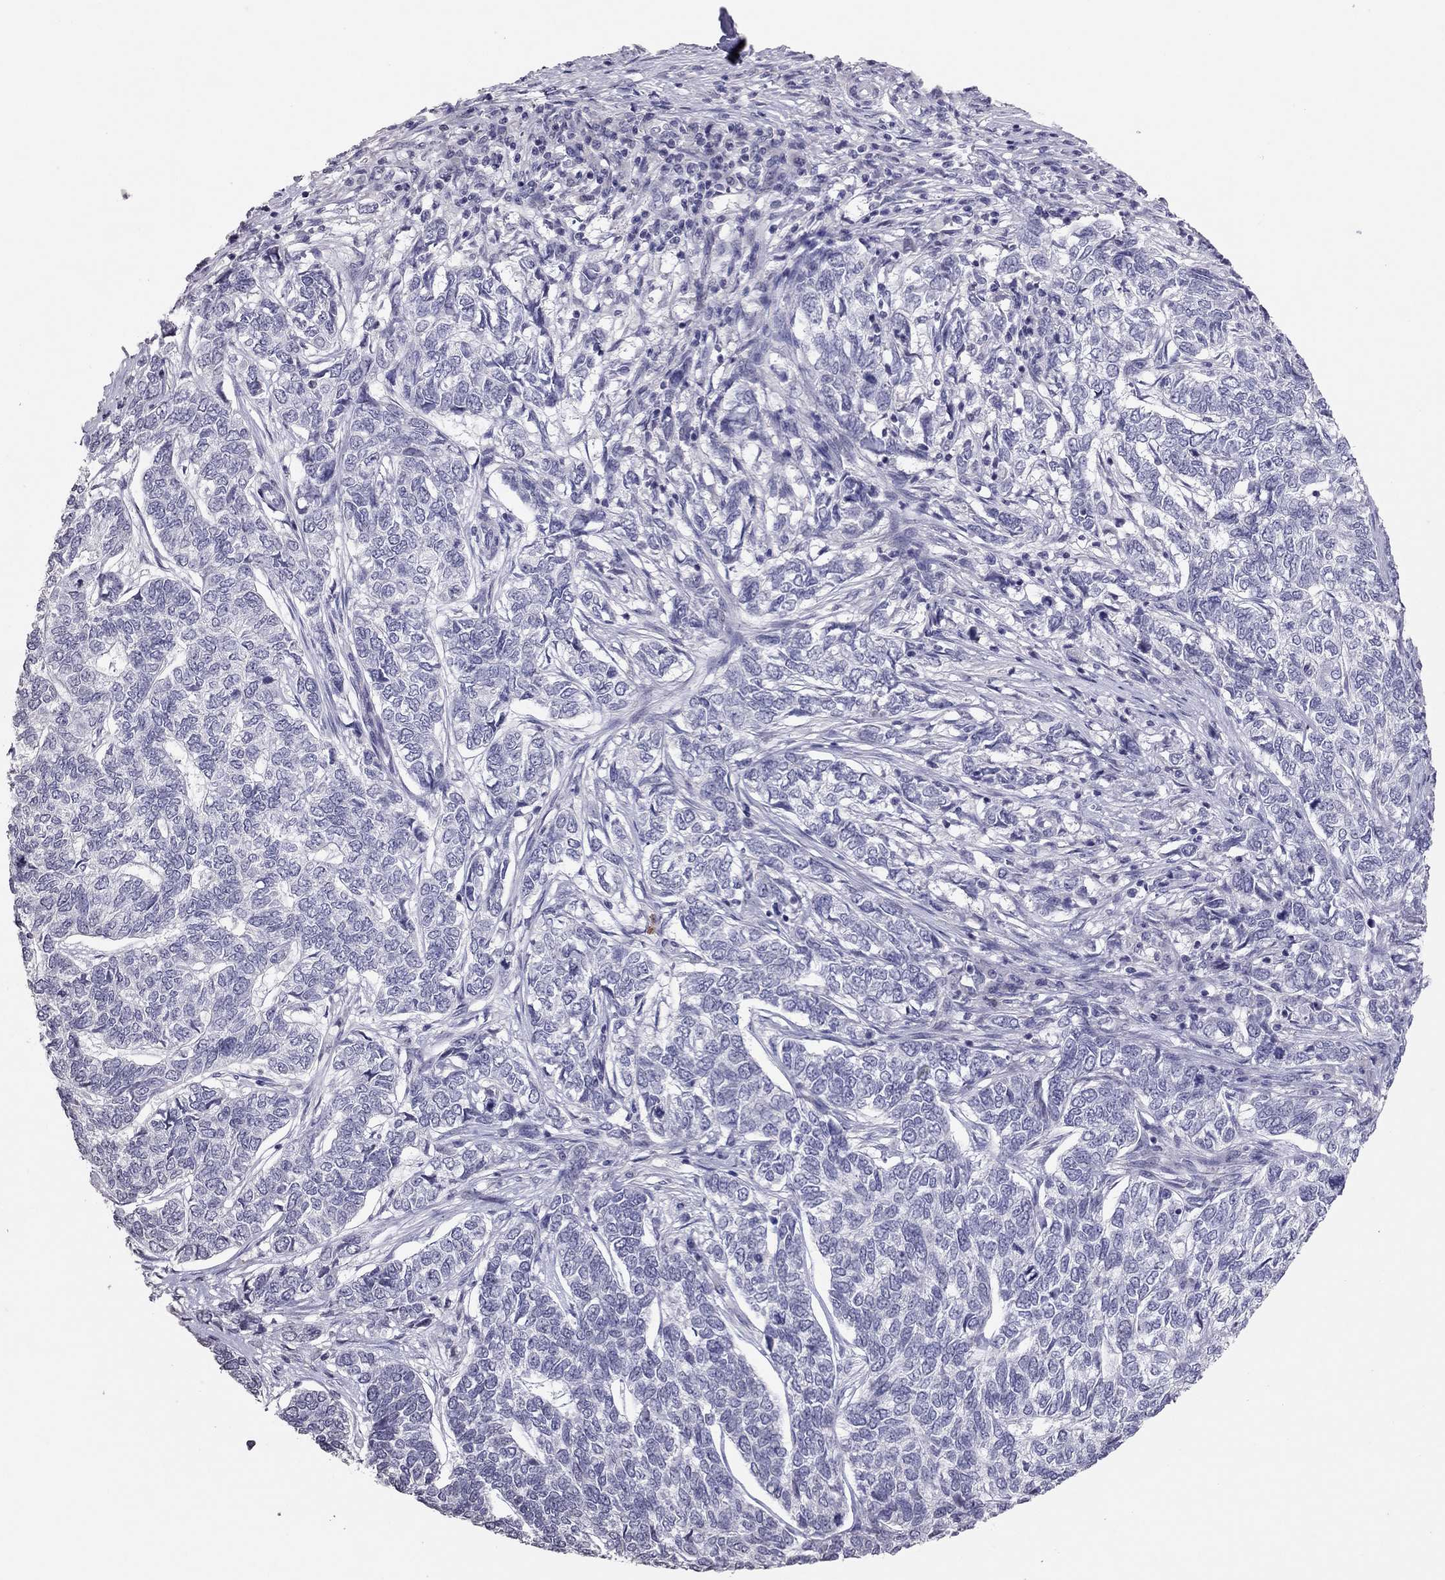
{"staining": {"intensity": "negative", "quantity": "none", "location": "none"}, "tissue": "skin cancer", "cell_type": "Tumor cells", "image_type": "cancer", "snomed": [{"axis": "morphology", "description": "Basal cell carcinoma"}, {"axis": "topography", "description": "Skin"}], "caption": "This is a micrograph of IHC staining of basal cell carcinoma (skin), which shows no expression in tumor cells.", "gene": "TSHB", "patient": {"sex": "female", "age": 65}}